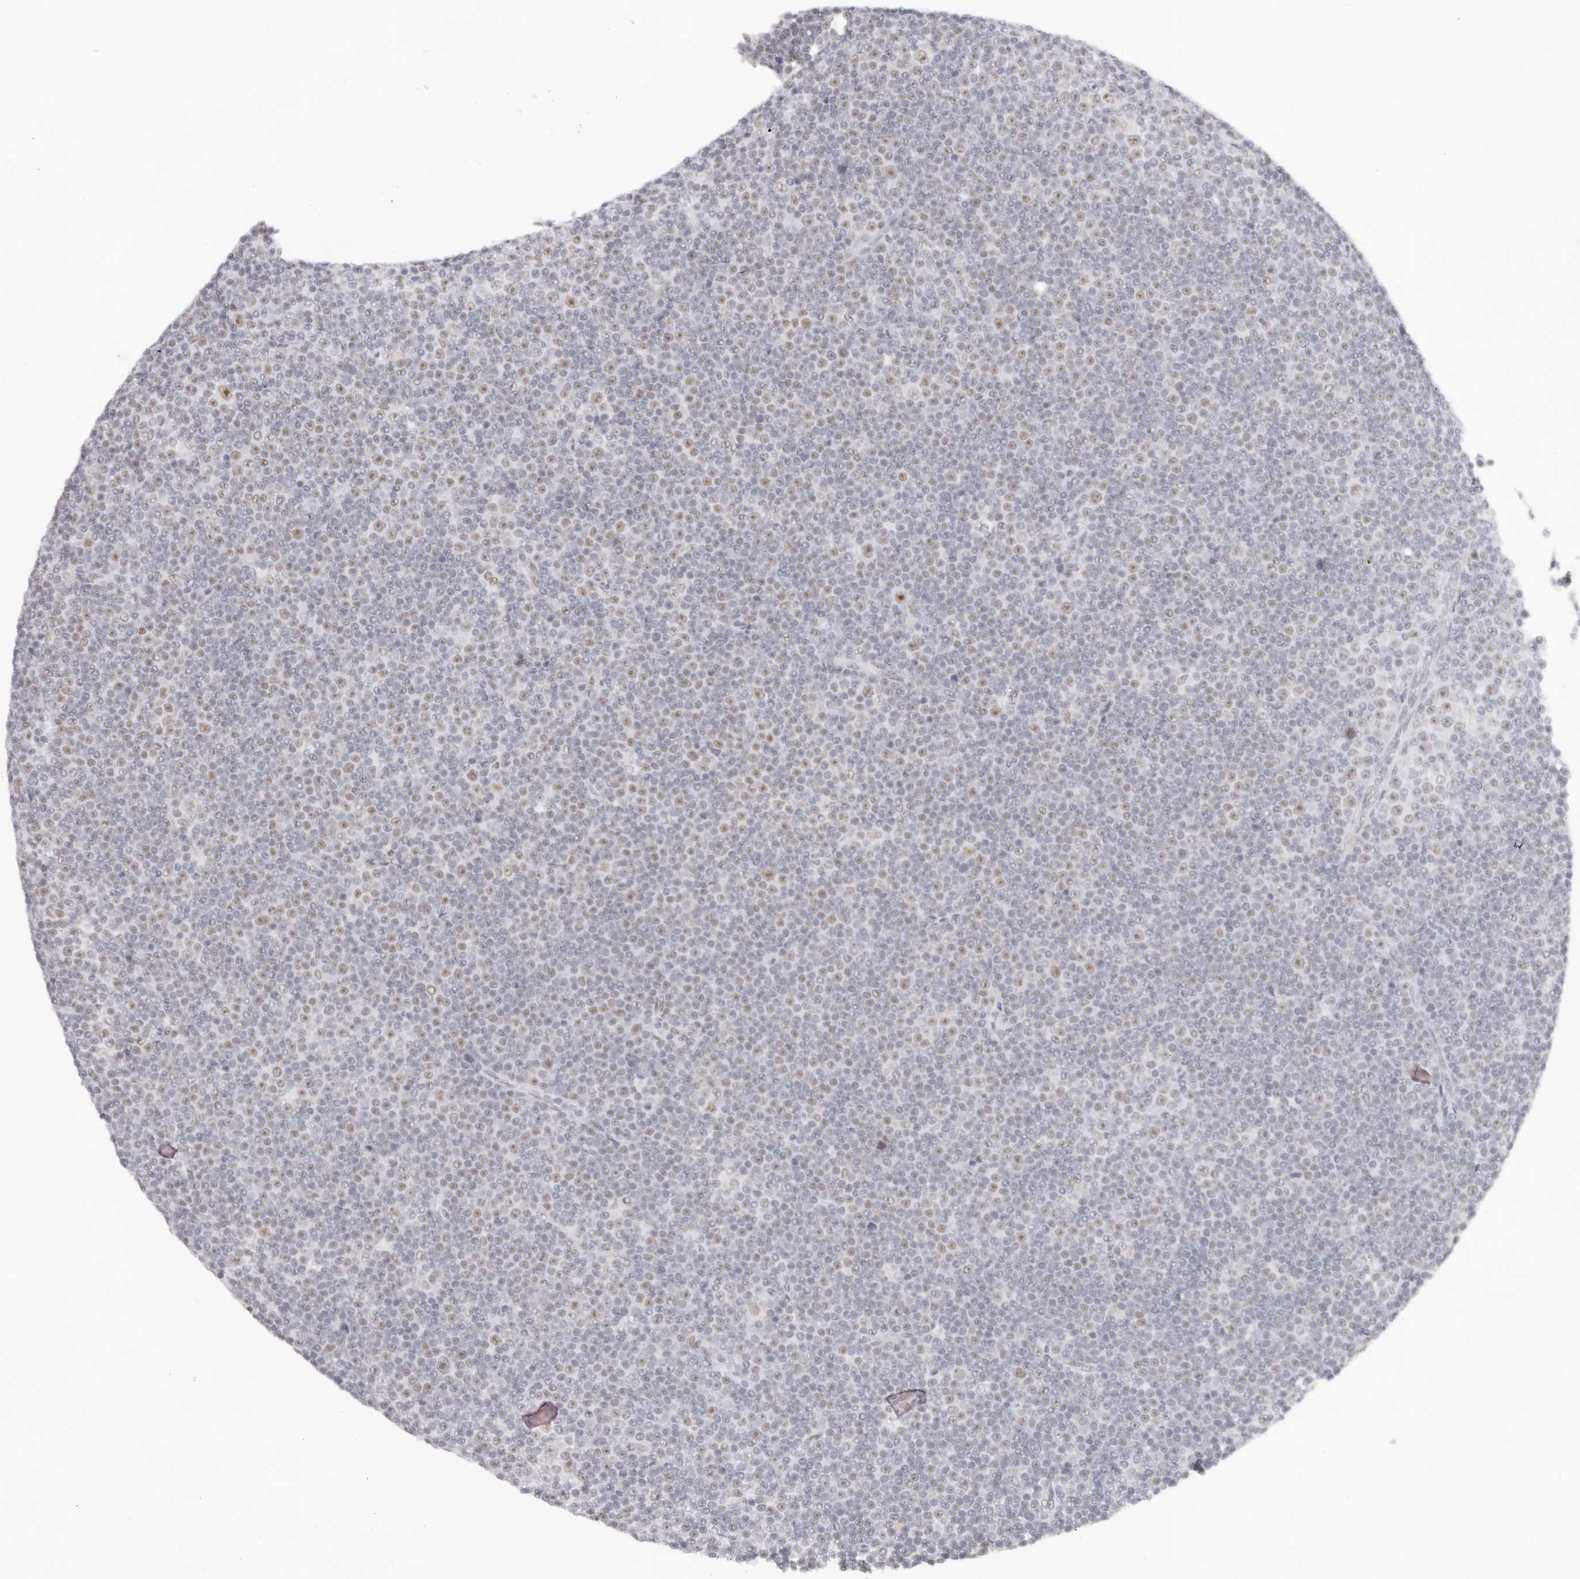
{"staining": {"intensity": "weak", "quantity": "<25%", "location": "nuclear"}, "tissue": "lymphoma", "cell_type": "Tumor cells", "image_type": "cancer", "snomed": [{"axis": "morphology", "description": "Malignant lymphoma, non-Hodgkin's type, Low grade"}, {"axis": "topography", "description": "Lymph node"}], "caption": "Low-grade malignant lymphoma, non-Hodgkin's type stained for a protein using immunohistochemistry shows no positivity tumor cells.", "gene": "LARP7", "patient": {"sex": "female", "age": 67}}